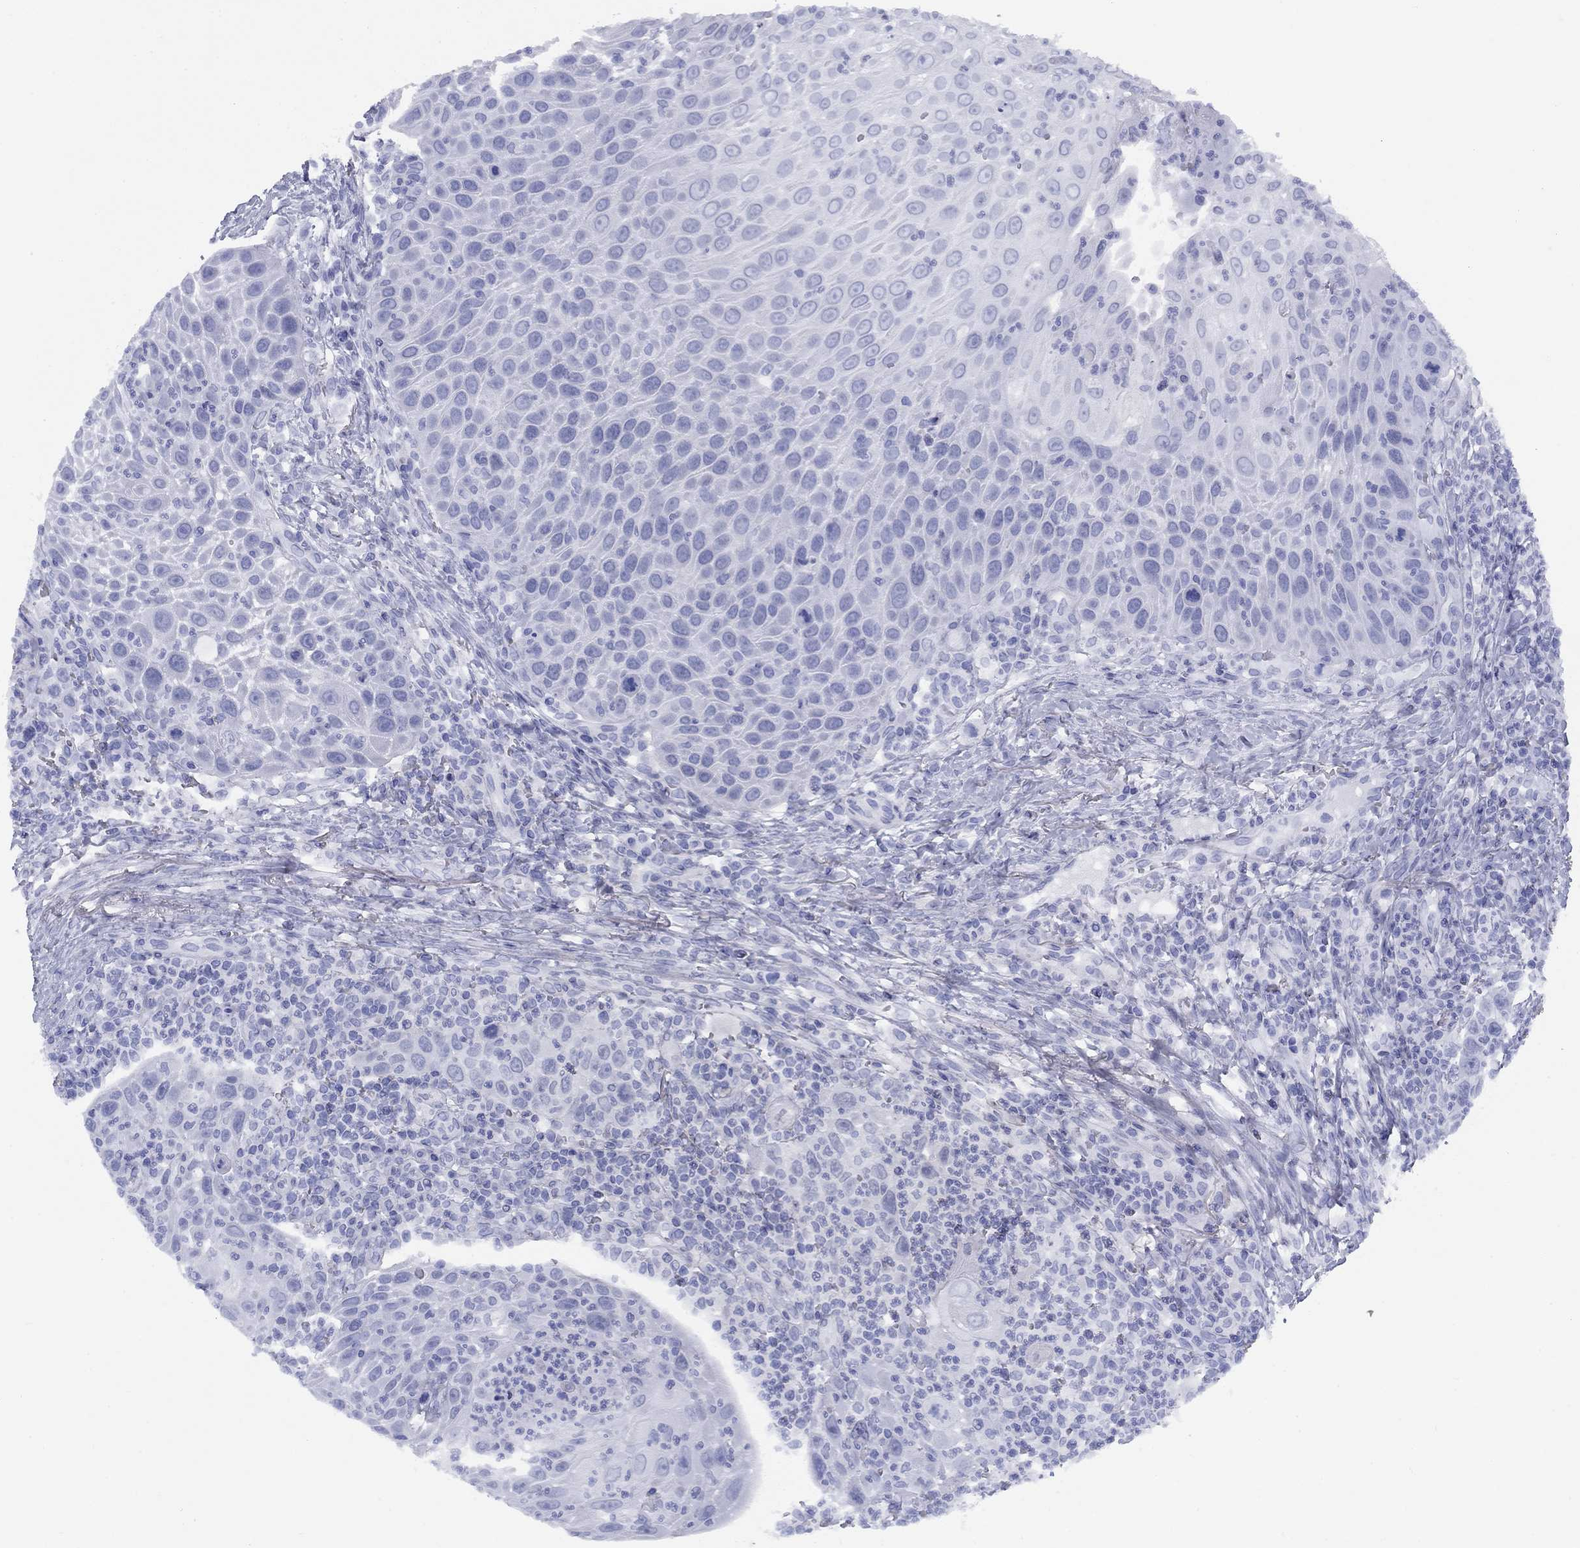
{"staining": {"intensity": "negative", "quantity": "none", "location": "none"}, "tissue": "head and neck cancer", "cell_type": "Tumor cells", "image_type": "cancer", "snomed": [{"axis": "morphology", "description": "Squamous cell carcinoma, NOS"}, {"axis": "topography", "description": "Head-Neck"}], "caption": "Tumor cells show no significant protein staining in head and neck squamous cell carcinoma.", "gene": "TIGD4", "patient": {"sex": "male", "age": 69}}